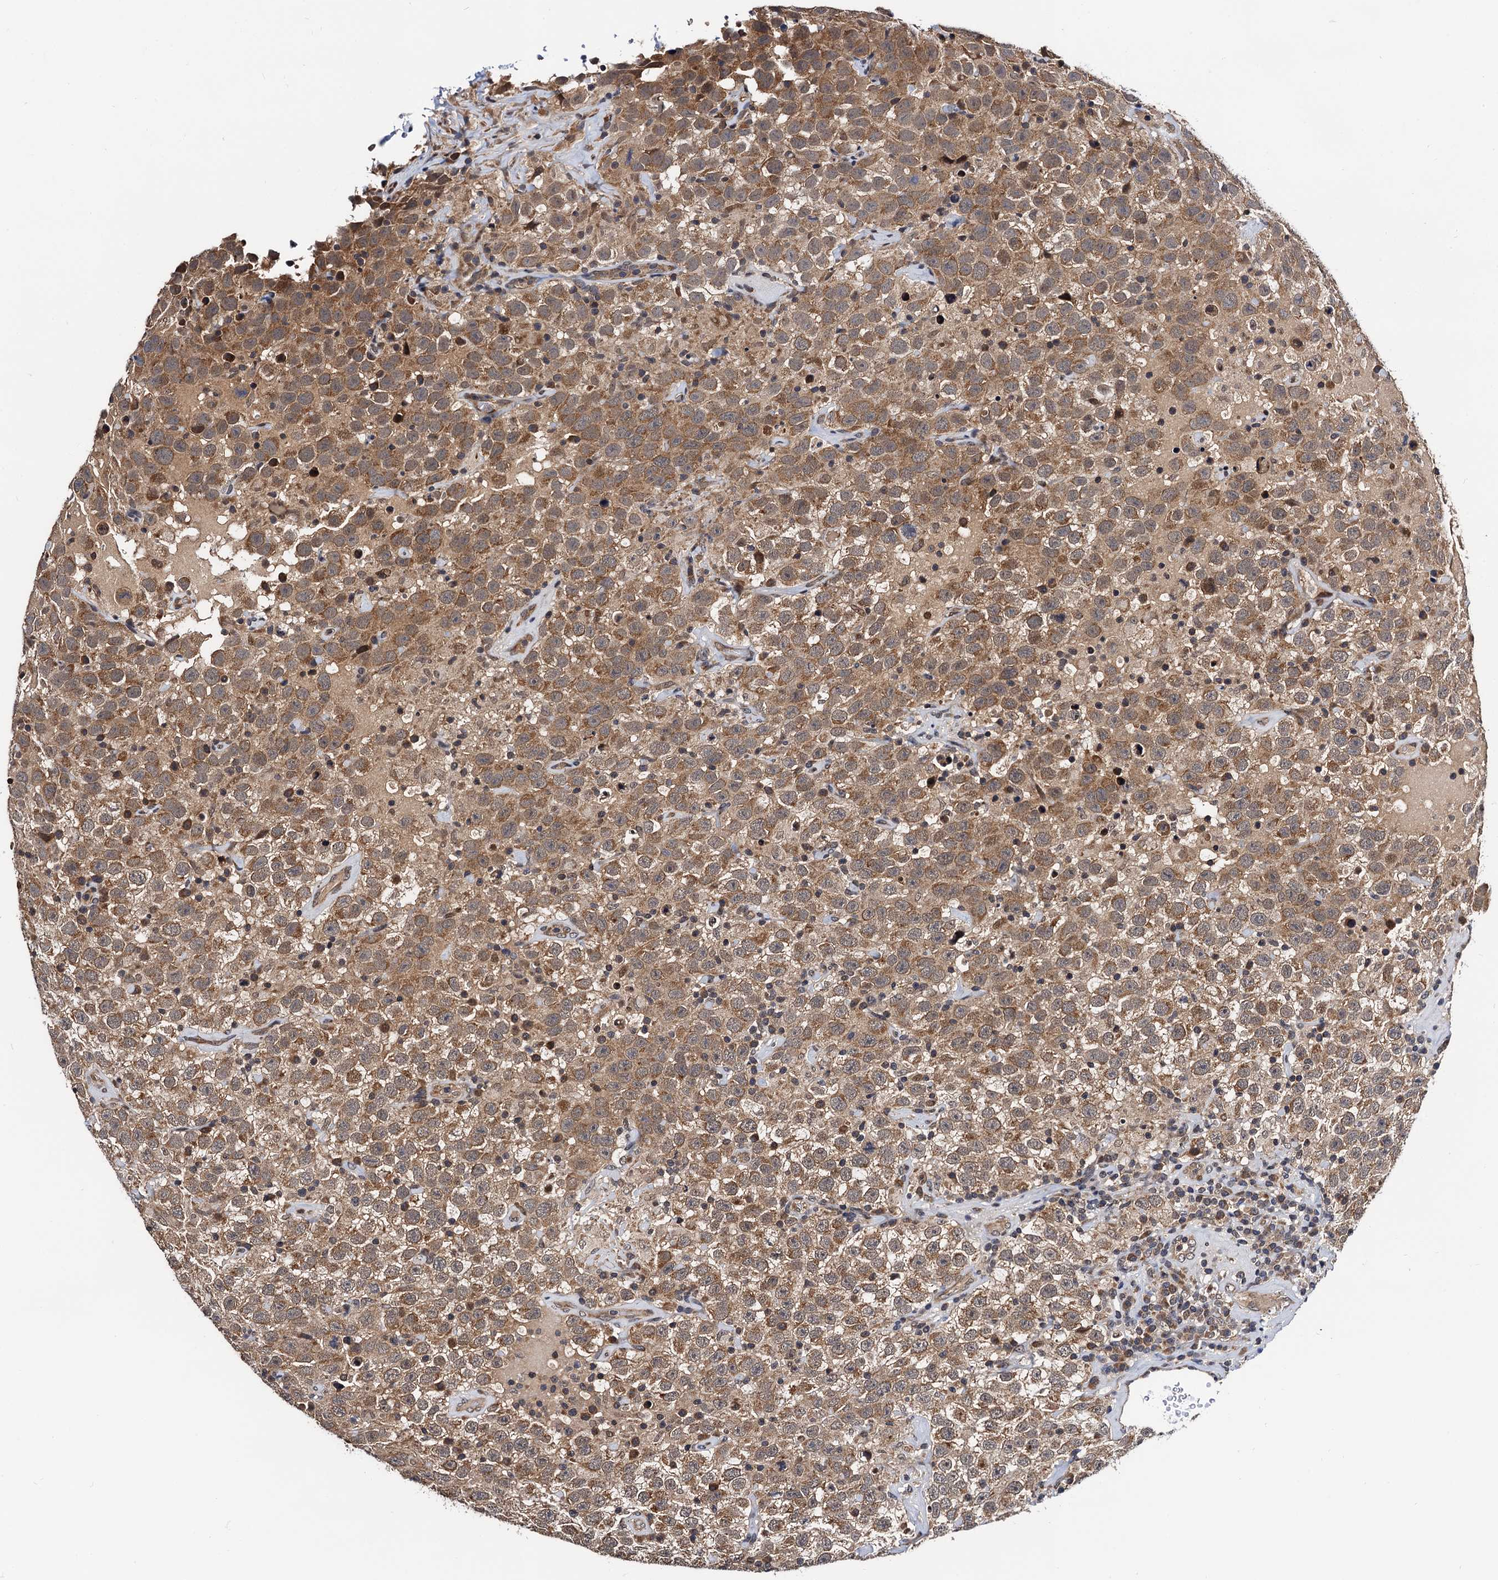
{"staining": {"intensity": "moderate", "quantity": ">75%", "location": "cytoplasmic/membranous"}, "tissue": "testis cancer", "cell_type": "Tumor cells", "image_type": "cancer", "snomed": [{"axis": "morphology", "description": "Seminoma, NOS"}, {"axis": "topography", "description": "Testis"}], "caption": "Immunohistochemical staining of human testis cancer exhibits medium levels of moderate cytoplasmic/membranous expression in about >75% of tumor cells.", "gene": "NAA16", "patient": {"sex": "male", "age": 41}}